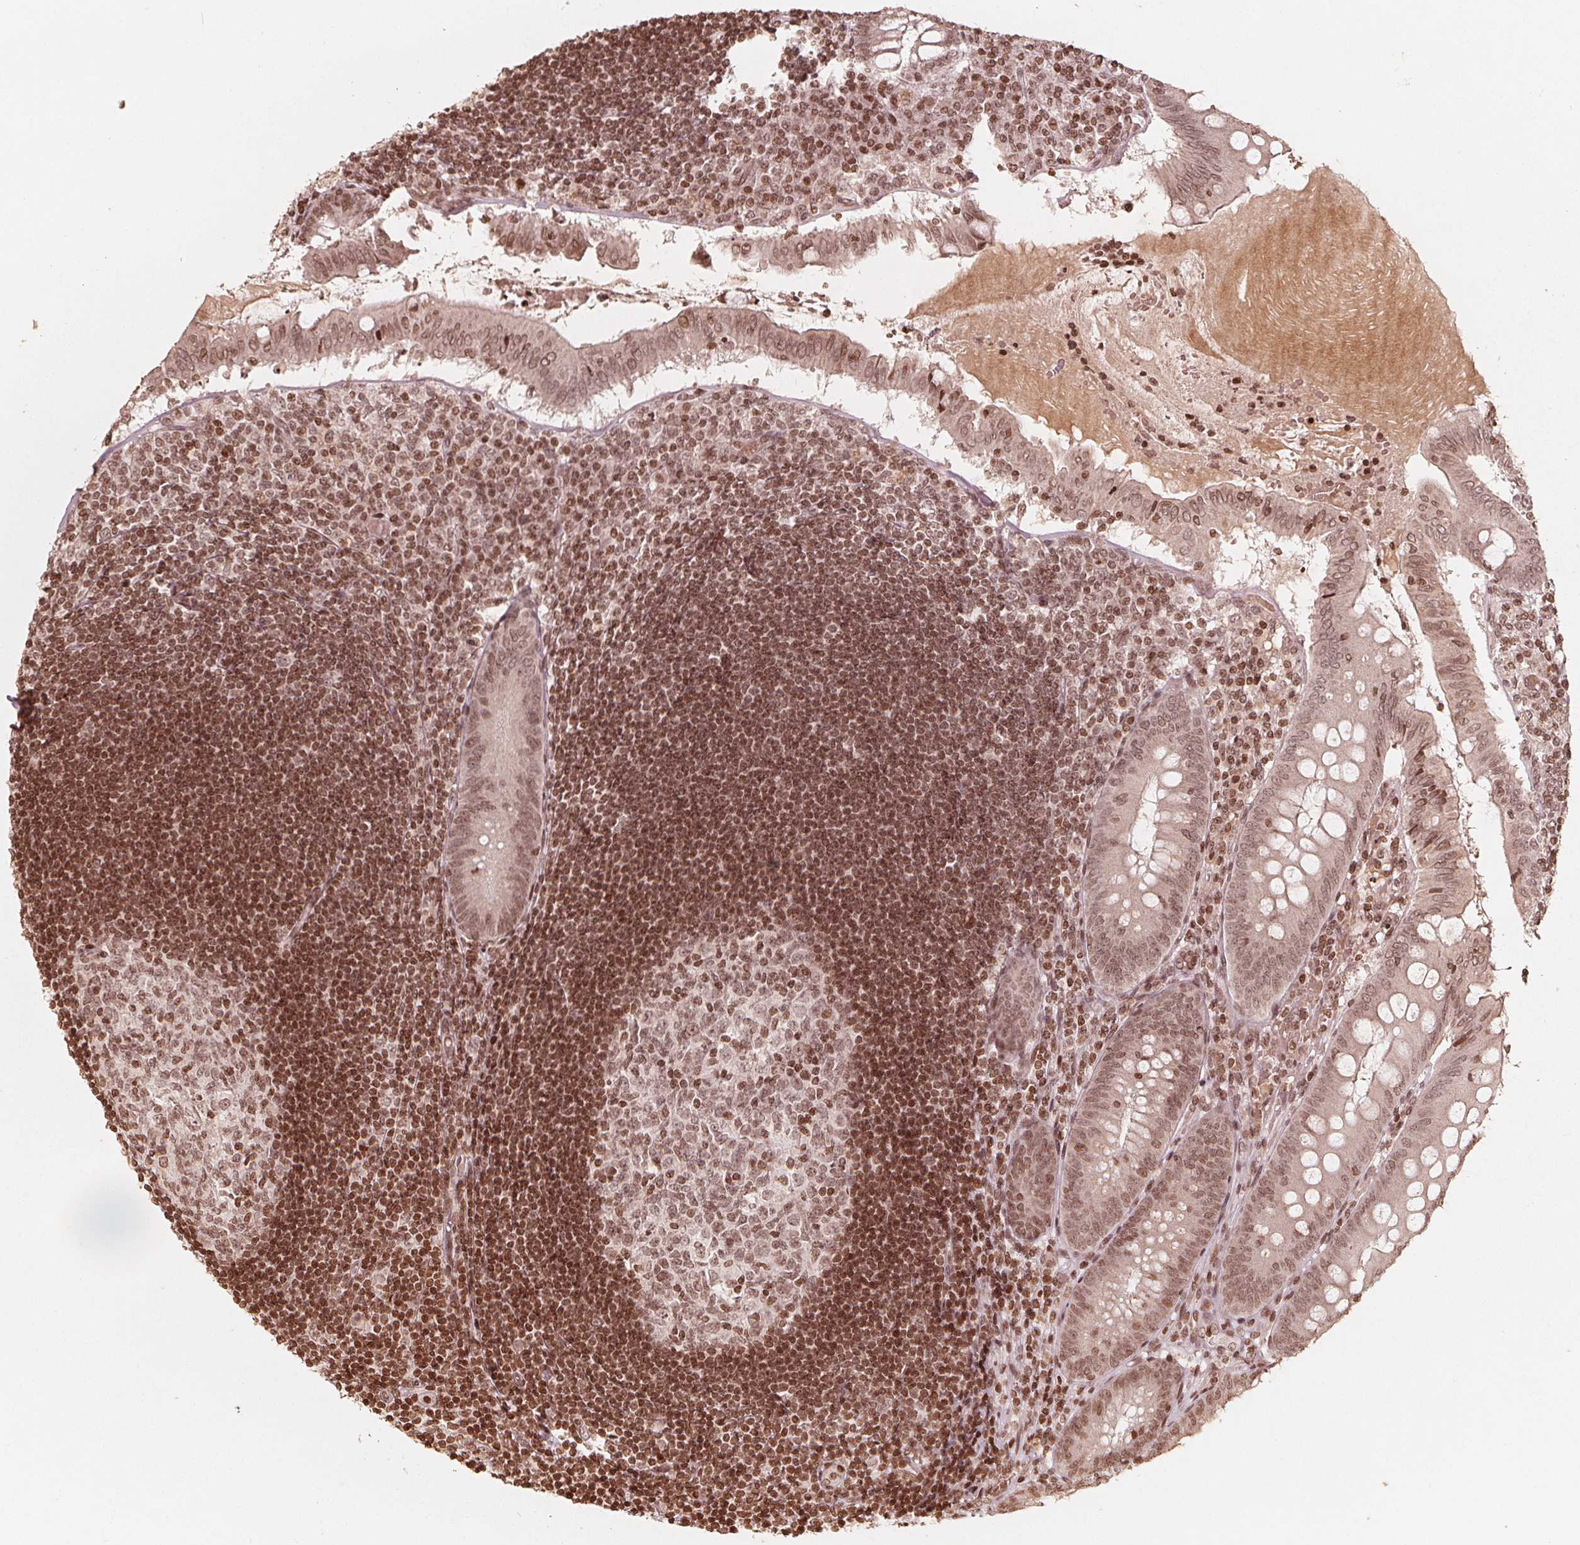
{"staining": {"intensity": "moderate", "quantity": ">75%", "location": "nuclear"}, "tissue": "appendix", "cell_type": "Glandular cells", "image_type": "normal", "snomed": [{"axis": "morphology", "description": "Normal tissue, NOS"}, {"axis": "morphology", "description": "Inflammation, NOS"}, {"axis": "topography", "description": "Appendix"}], "caption": "The image shows staining of normal appendix, revealing moderate nuclear protein staining (brown color) within glandular cells. Immunohistochemistry stains the protein in brown and the nuclei are stained blue.", "gene": "H3C14", "patient": {"sex": "male", "age": 16}}